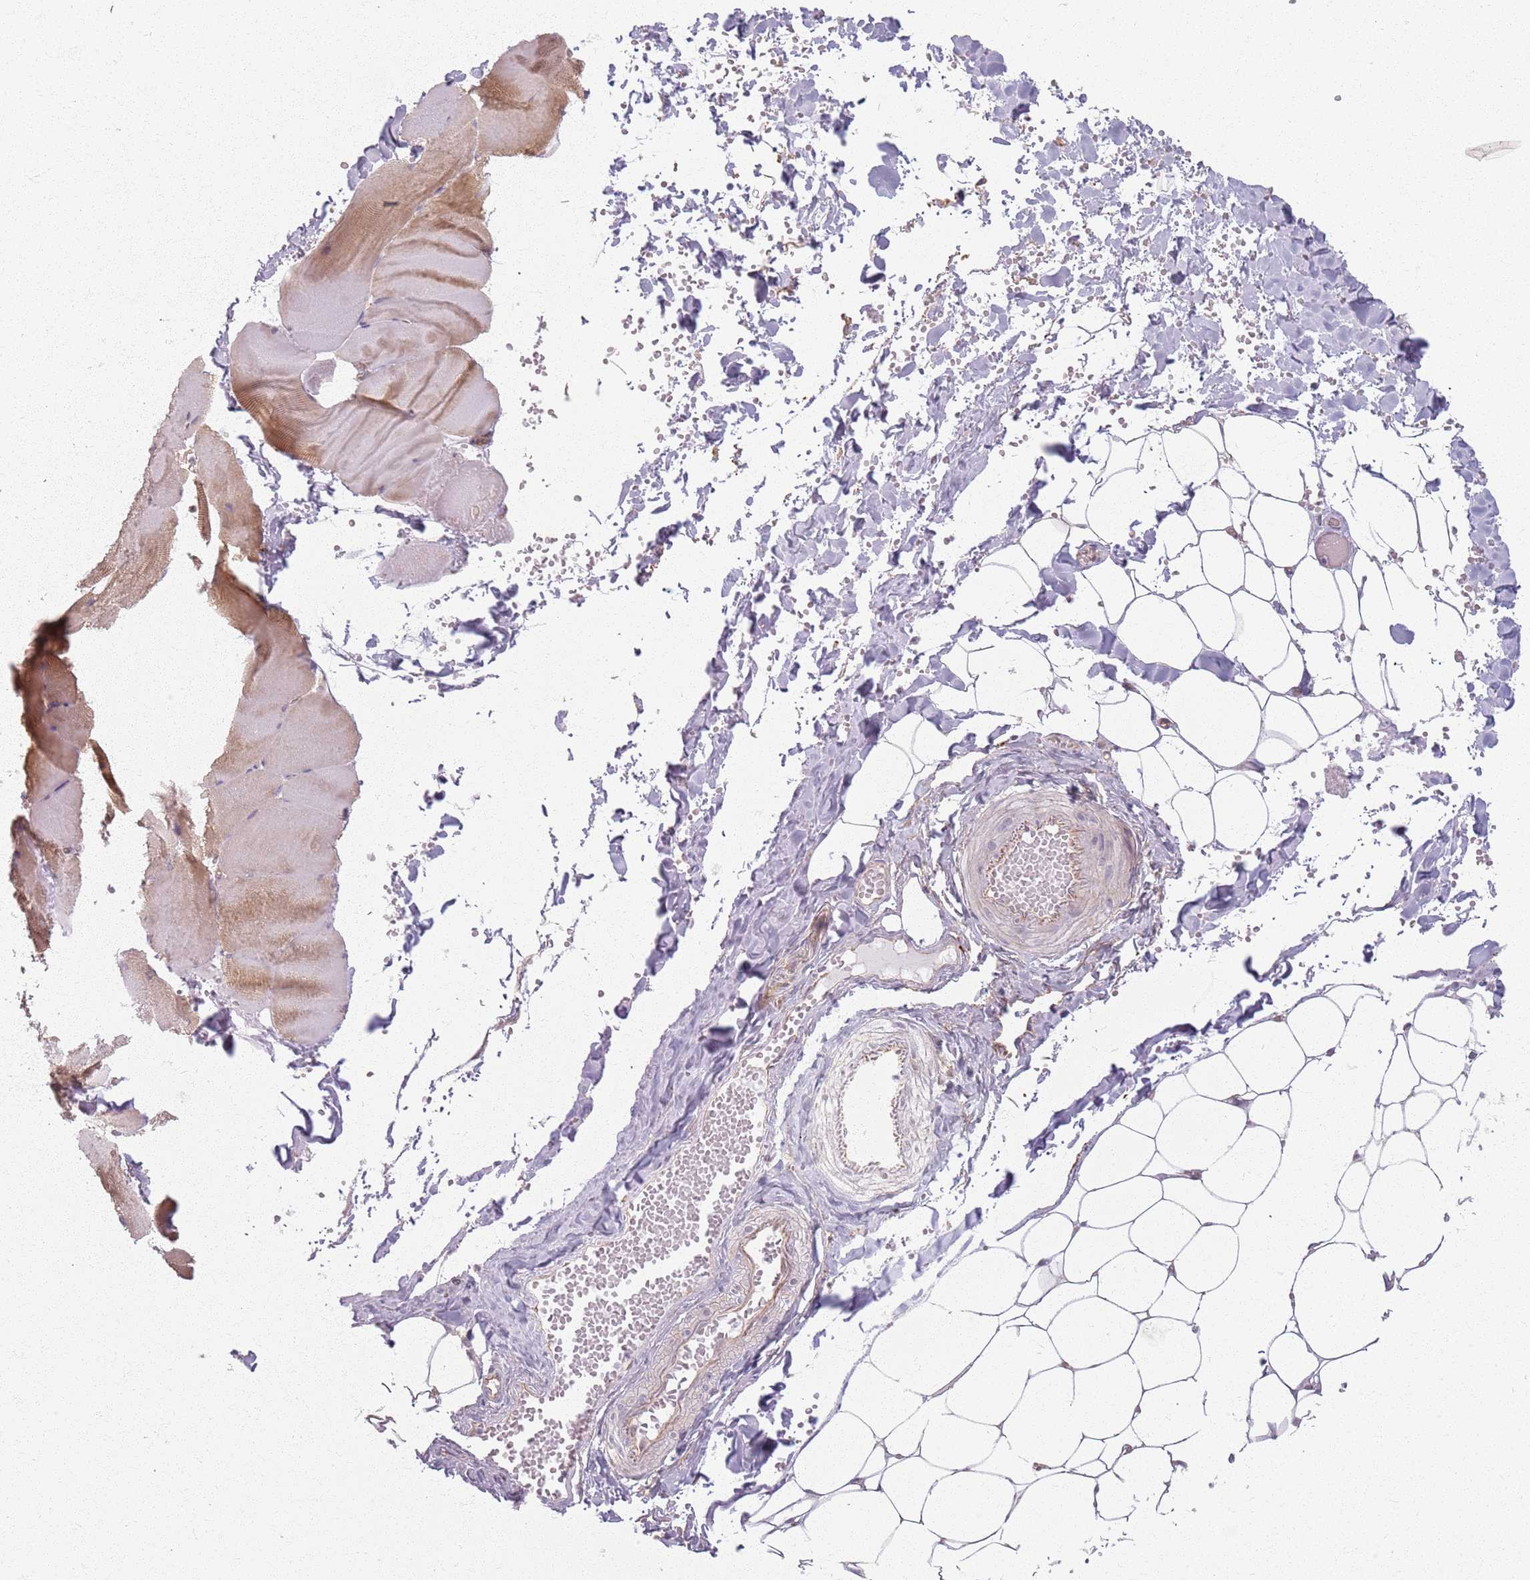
{"staining": {"intensity": "negative", "quantity": "none", "location": "none"}, "tissue": "adipose tissue", "cell_type": "Adipocytes", "image_type": "normal", "snomed": [{"axis": "morphology", "description": "Normal tissue, NOS"}, {"axis": "topography", "description": "Skeletal muscle"}, {"axis": "topography", "description": "Peripheral nerve tissue"}], "caption": "Immunohistochemical staining of unremarkable human adipose tissue displays no significant staining in adipocytes.", "gene": "KCNA5", "patient": {"sex": "female", "age": 55}}